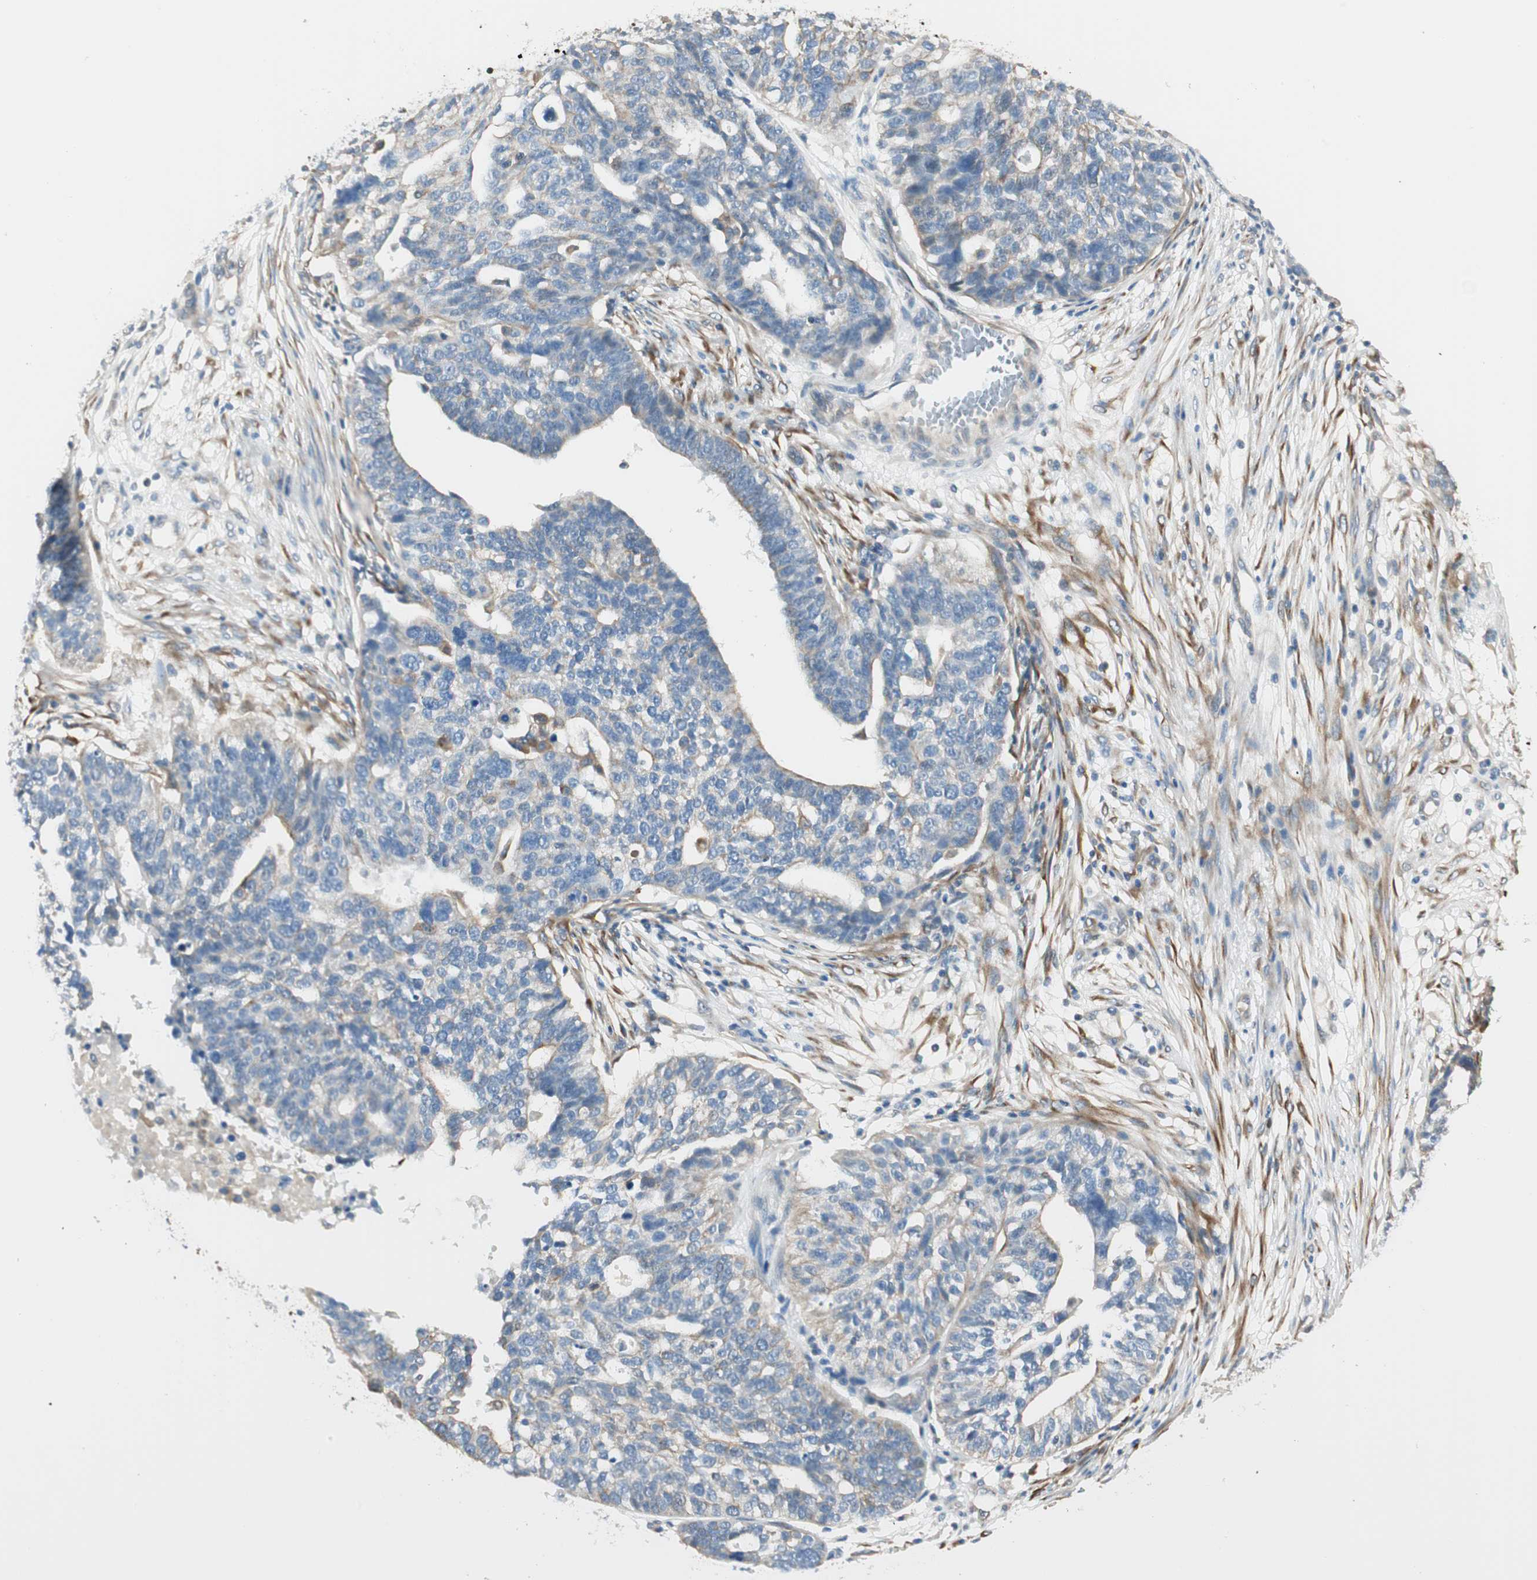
{"staining": {"intensity": "weak", "quantity": "<25%", "location": "cytoplasmic/membranous"}, "tissue": "ovarian cancer", "cell_type": "Tumor cells", "image_type": "cancer", "snomed": [{"axis": "morphology", "description": "Cystadenocarcinoma, serous, NOS"}, {"axis": "topography", "description": "Ovary"}], "caption": "The micrograph shows no significant expression in tumor cells of serous cystadenocarcinoma (ovarian). Nuclei are stained in blue.", "gene": "CDK3", "patient": {"sex": "female", "age": 59}}